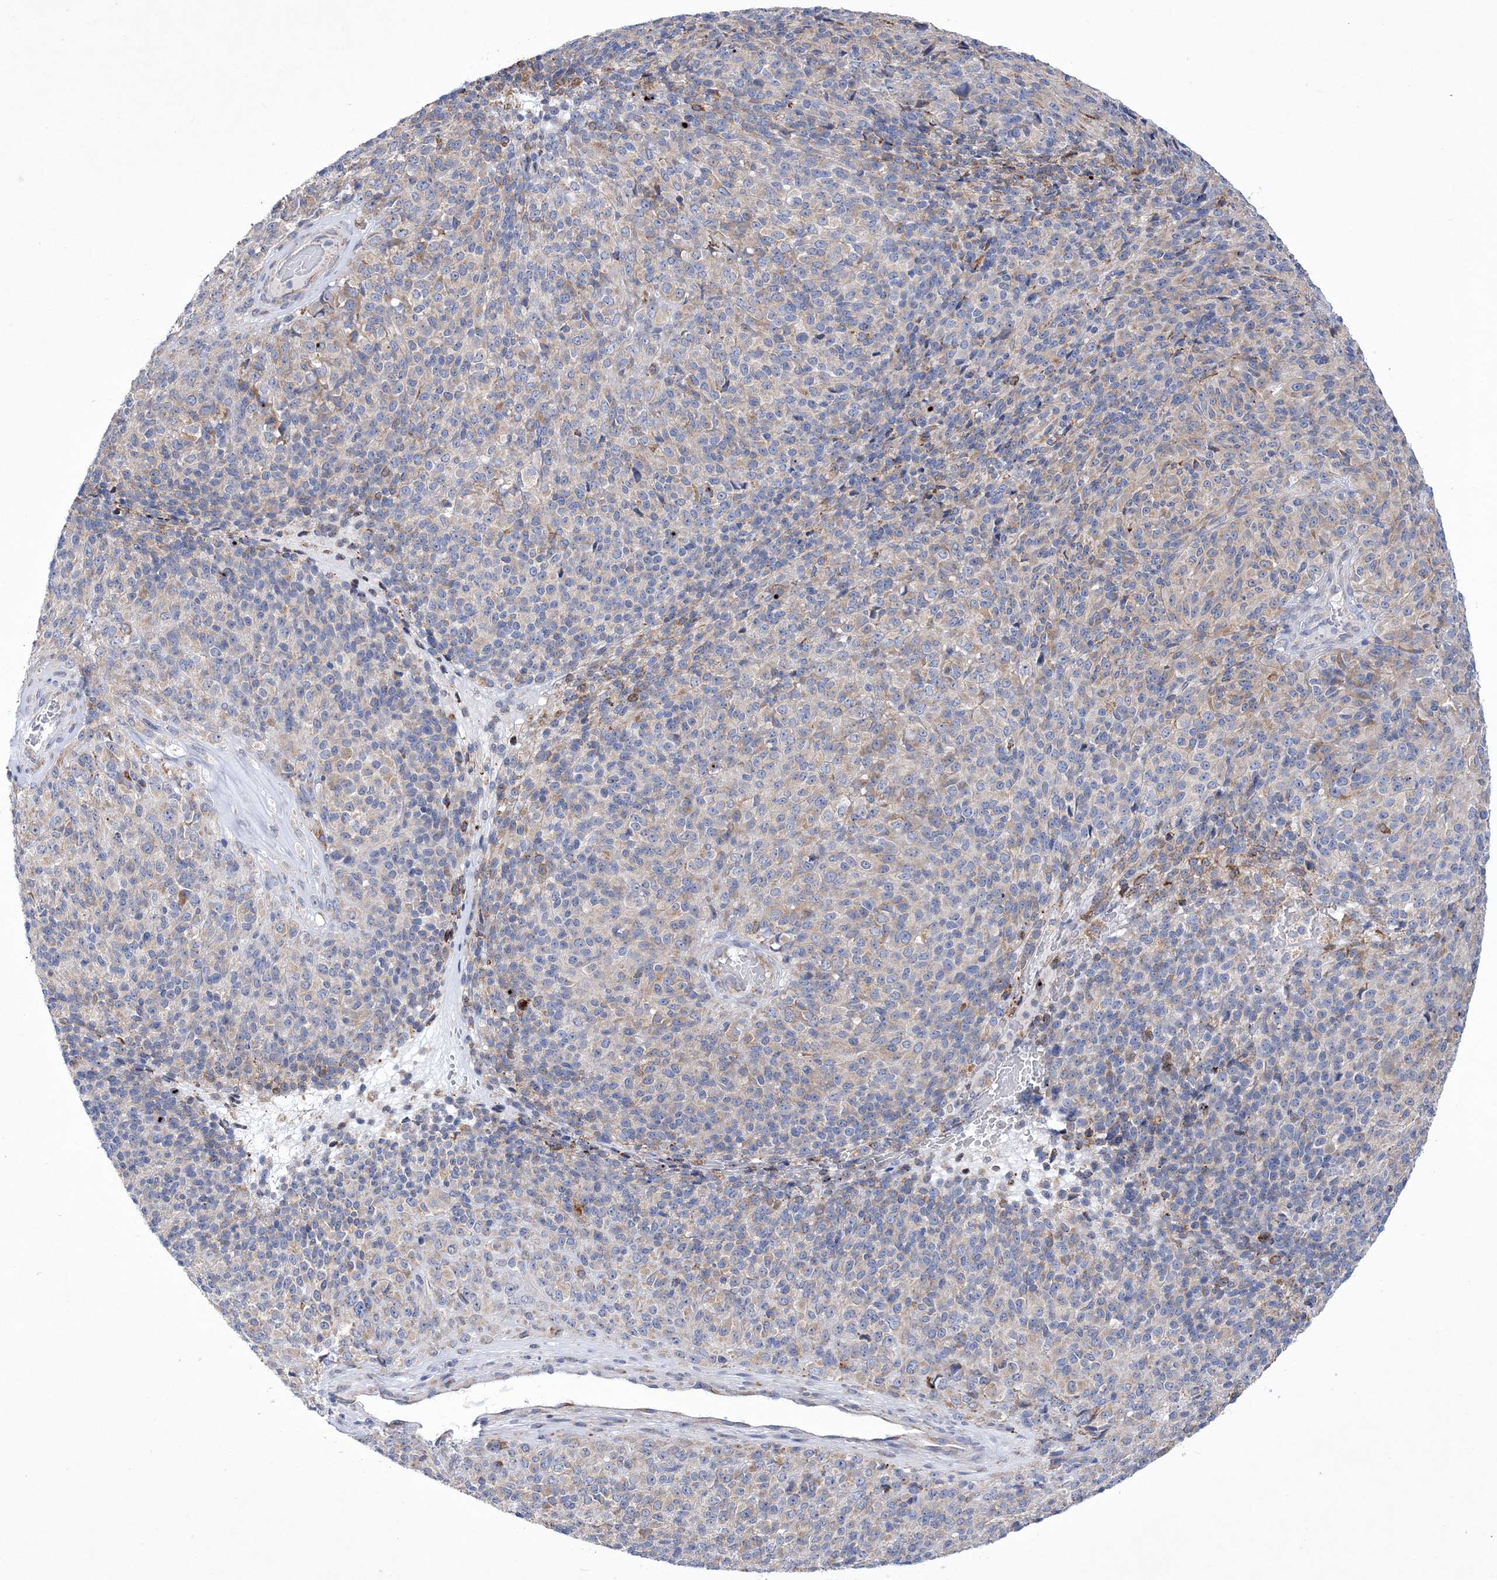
{"staining": {"intensity": "negative", "quantity": "none", "location": "none"}, "tissue": "melanoma", "cell_type": "Tumor cells", "image_type": "cancer", "snomed": [{"axis": "morphology", "description": "Malignant melanoma, Metastatic site"}, {"axis": "topography", "description": "Brain"}], "caption": "Immunohistochemistry (IHC) image of human melanoma stained for a protein (brown), which displays no staining in tumor cells.", "gene": "MED31", "patient": {"sex": "female", "age": 56}}